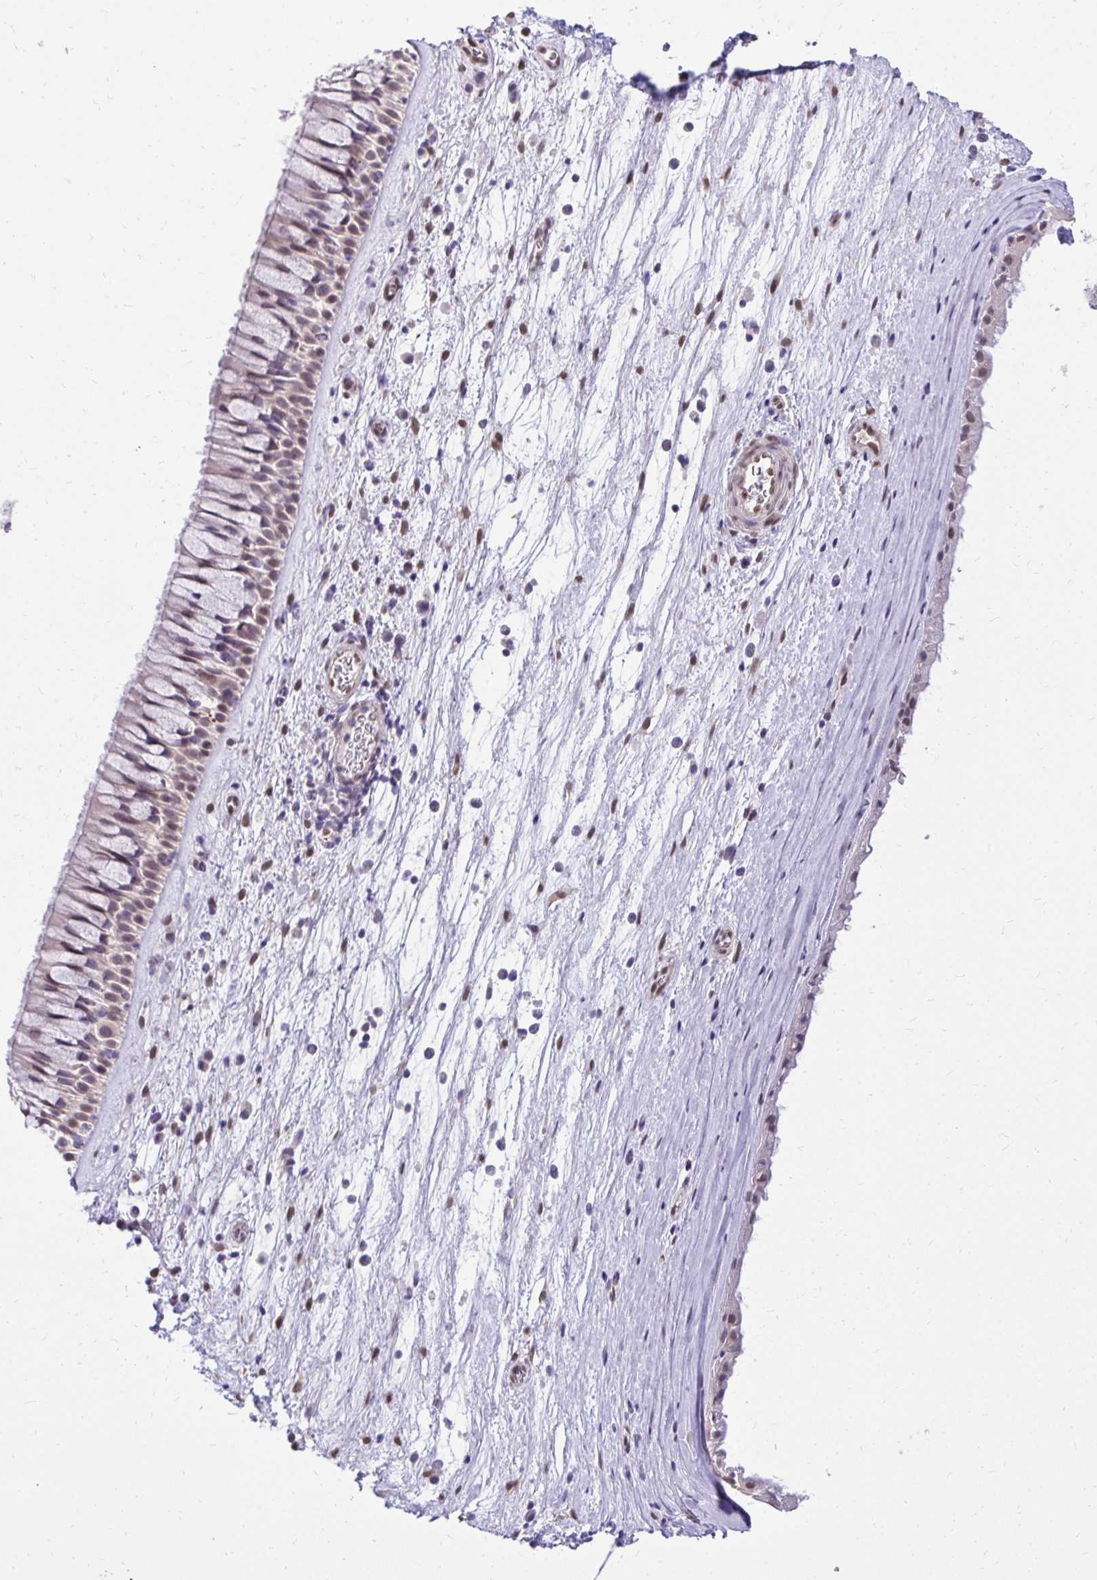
{"staining": {"intensity": "weak", "quantity": "25%-75%", "location": "nuclear"}, "tissue": "nasopharynx", "cell_type": "Respiratory epithelial cells", "image_type": "normal", "snomed": [{"axis": "morphology", "description": "Normal tissue, NOS"}, {"axis": "topography", "description": "Nasopharynx"}], "caption": "Protein staining of unremarkable nasopharynx exhibits weak nuclear staining in approximately 25%-75% of respiratory epithelial cells.", "gene": "BANF1", "patient": {"sex": "male", "age": 74}}